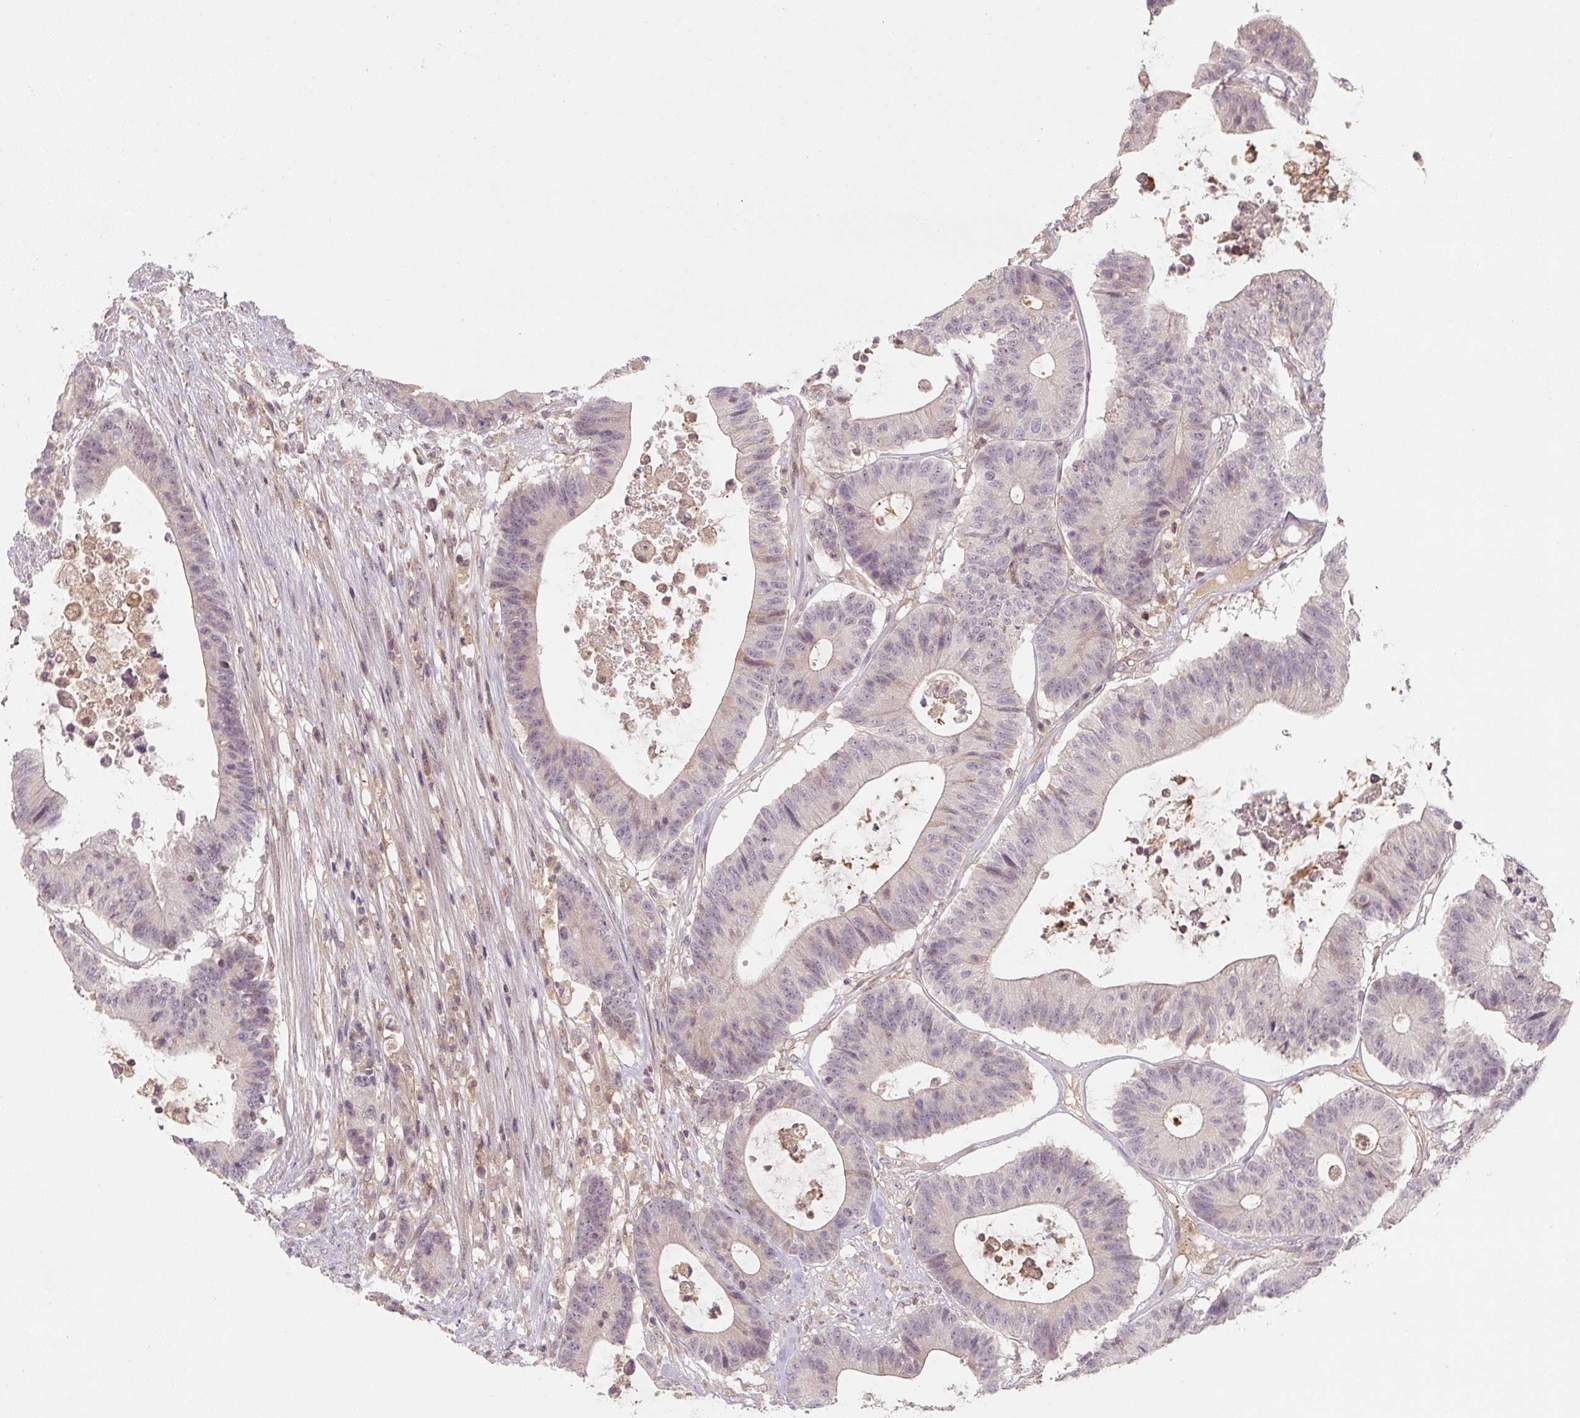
{"staining": {"intensity": "negative", "quantity": "none", "location": "none"}, "tissue": "colorectal cancer", "cell_type": "Tumor cells", "image_type": "cancer", "snomed": [{"axis": "morphology", "description": "Adenocarcinoma, NOS"}, {"axis": "topography", "description": "Colon"}], "caption": "This histopathology image is of colorectal cancer stained with IHC to label a protein in brown with the nuclei are counter-stained blue. There is no positivity in tumor cells. (Immunohistochemistry, brightfield microscopy, high magnification).", "gene": "C2orf73", "patient": {"sex": "female", "age": 84}}